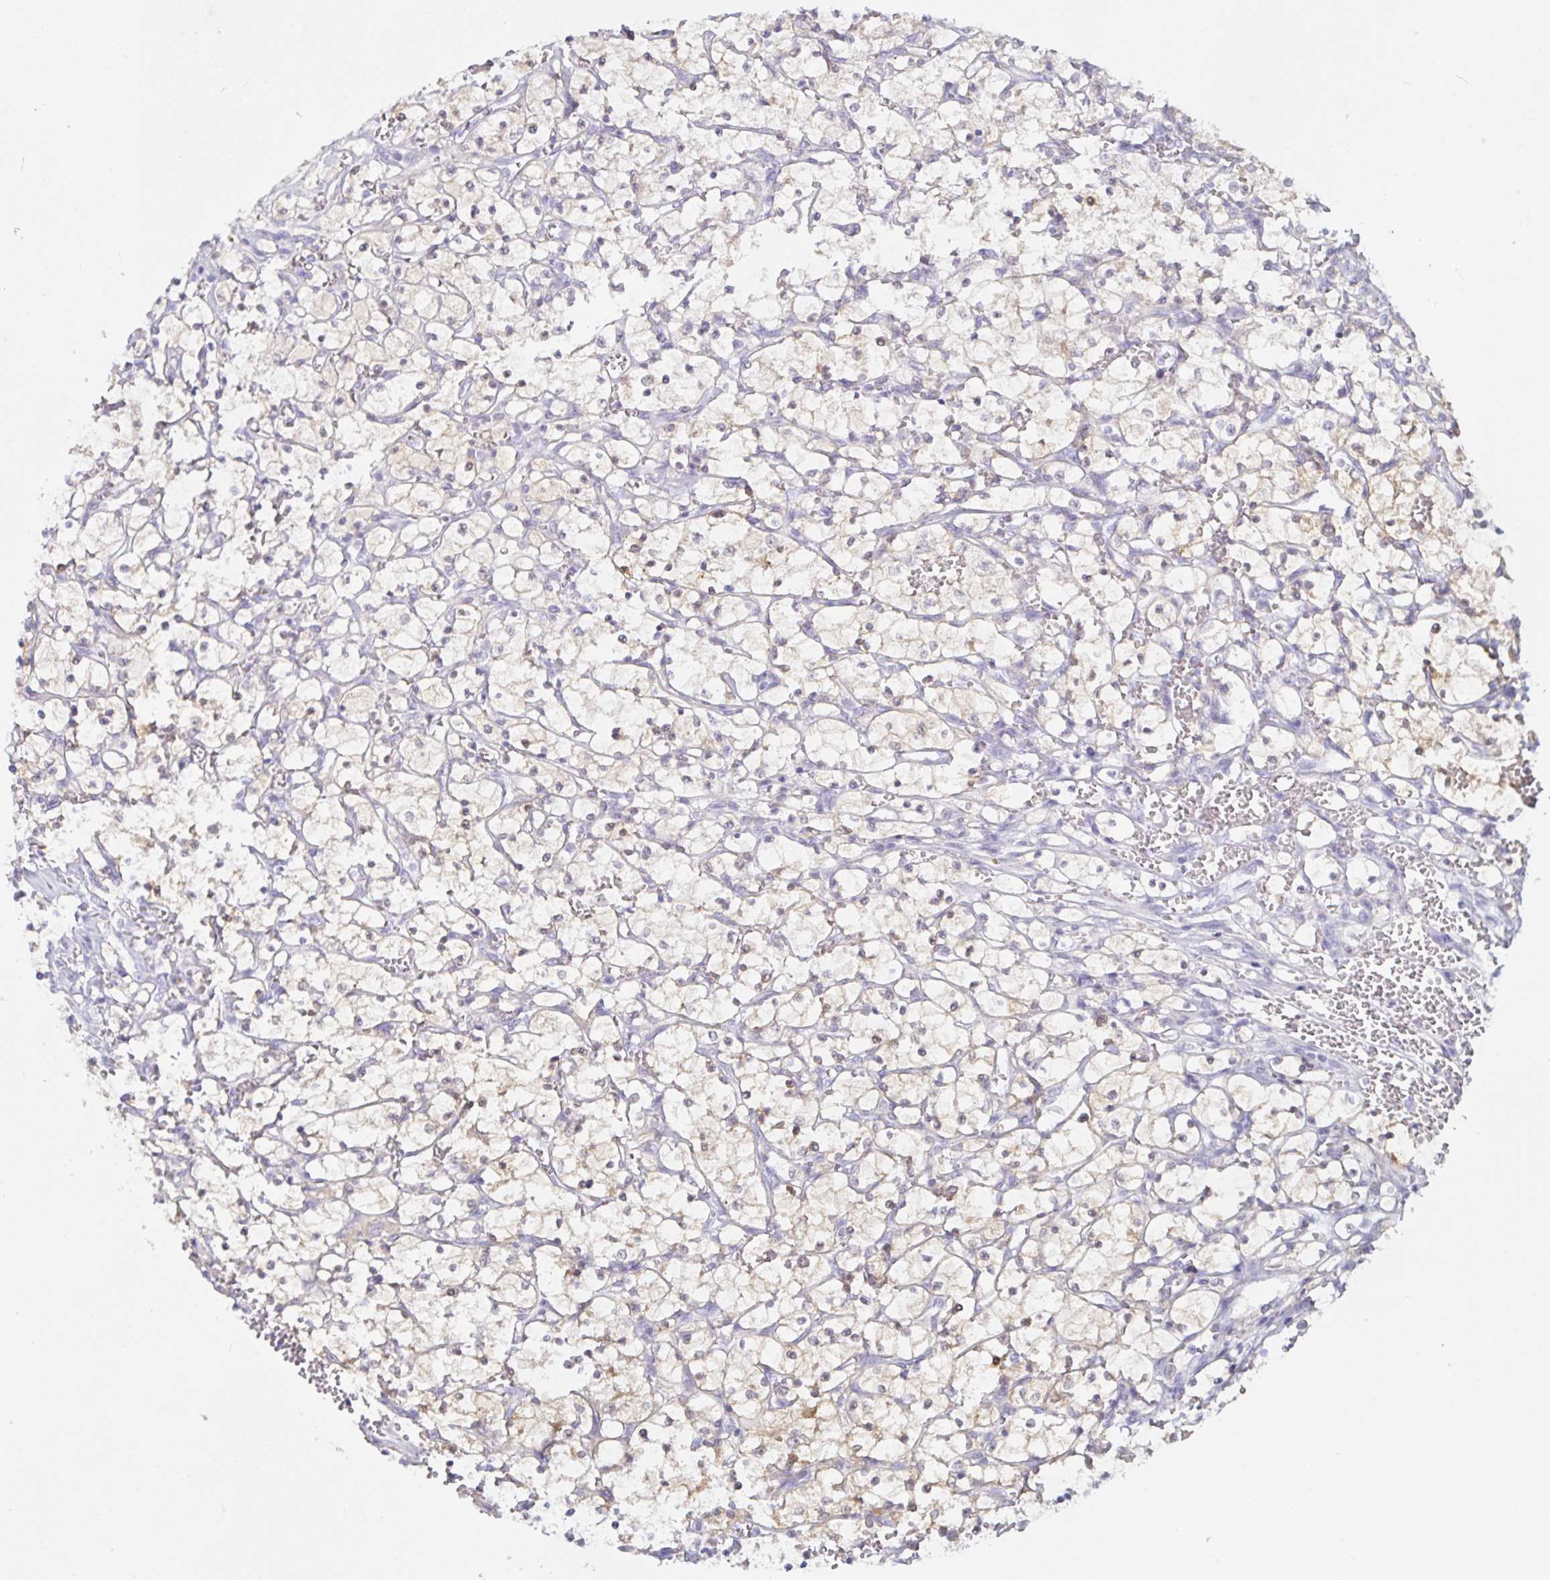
{"staining": {"intensity": "weak", "quantity": "<25%", "location": "cytoplasmic/membranous"}, "tissue": "renal cancer", "cell_type": "Tumor cells", "image_type": "cancer", "snomed": [{"axis": "morphology", "description": "Adenocarcinoma, NOS"}, {"axis": "topography", "description": "Kidney"}], "caption": "IHC image of human renal cancer (adenocarcinoma) stained for a protein (brown), which reveals no positivity in tumor cells. The staining was performed using DAB (3,3'-diaminobenzidine) to visualize the protein expression in brown, while the nuclei were stained in blue with hematoxylin (Magnification: 20x).", "gene": "MON2", "patient": {"sex": "female", "age": 69}}